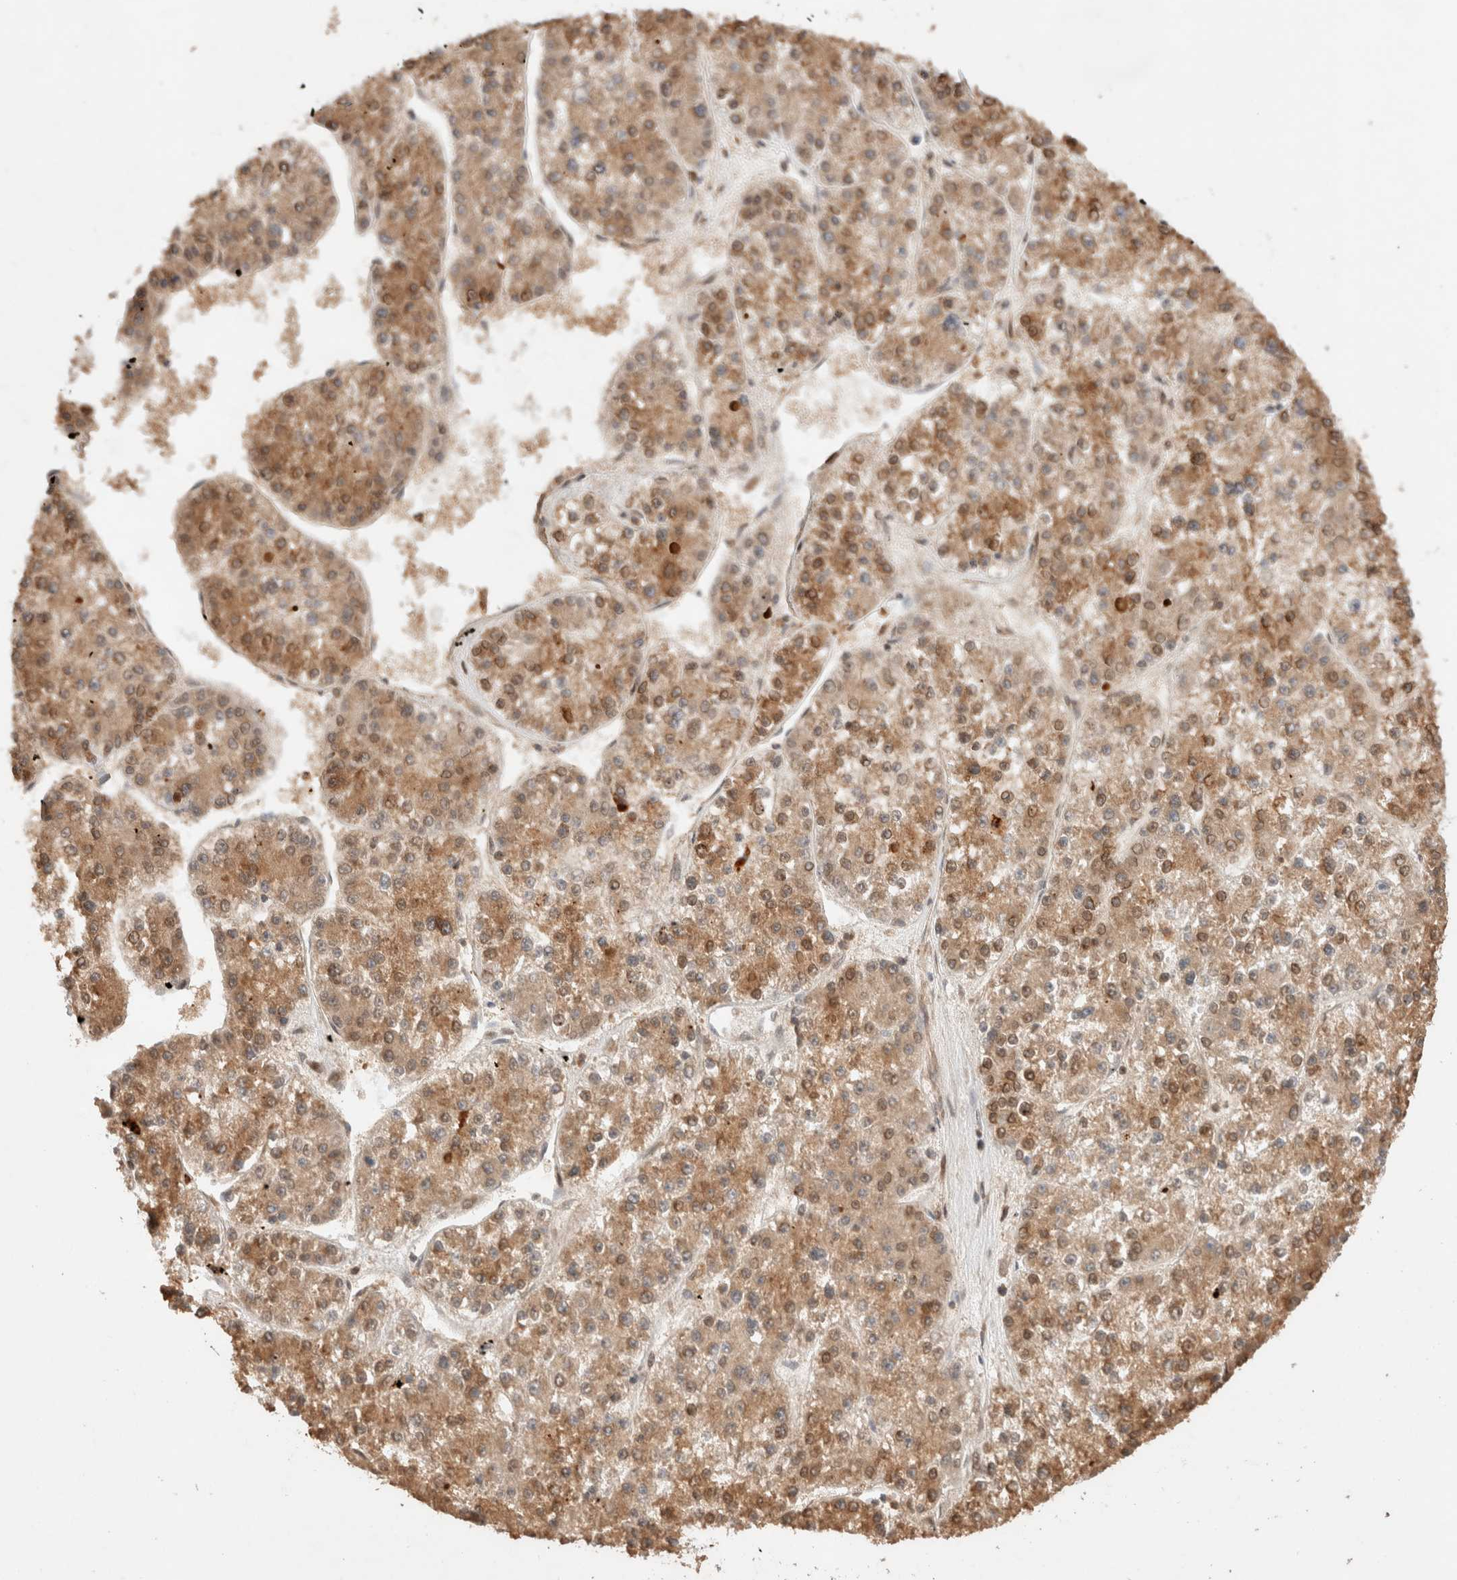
{"staining": {"intensity": "strong", "quantity": ">75%", "location": "cytoplasmic/membranous,nuclear"}, "tissue": "liver cancer", "cell_type": "Tumor cells", "image_type": "cancer", "snomed": [{"axis": "morphology", "description": "Carcinoma, Hepatocellular, NOS"}, {"axis": "topography", "description": "Liver"}], "caption": "Immunohistochemistry (IHC) photomicrograph of neoplastic tissue: liver hepatocellular carcinoma stained using IHC reveals high levels of strong protein expression localized specifically in the cytoplasmic/membranous and nuclear of tumor cells, appearing as a cytoplasmic/membranous and nuclear brown color.", "gene": "TPR", "patient": {"sex": "female", "age": 73}}